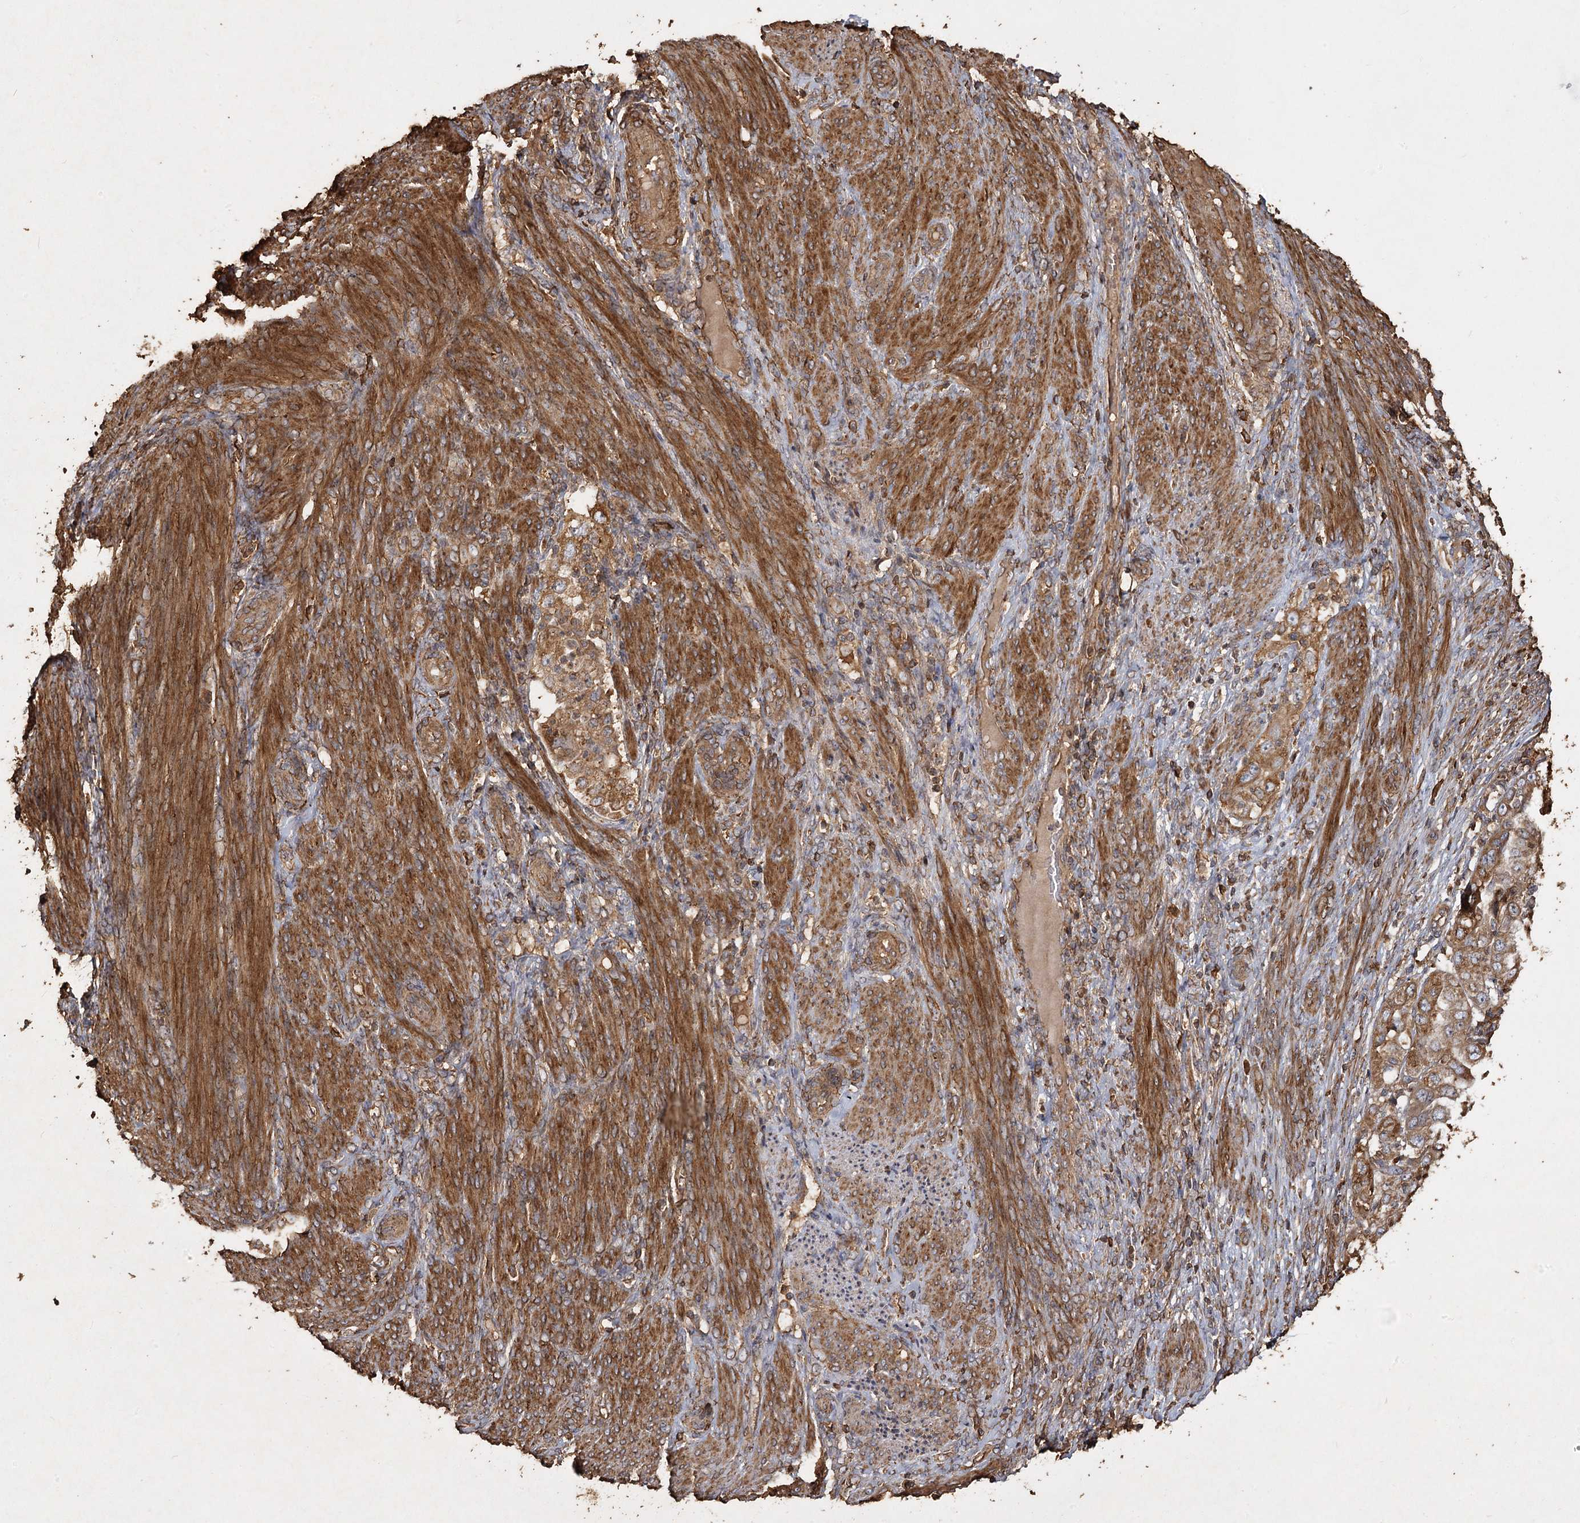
{"staining": {"intensity": "moderate", "quantity": ">75%", "location": "cytoplasmic/membranous"}, "tissue": "endometrial cancer", "cell_type": "Tumor cells", "image_type": "cancer", "snomed": [{"axis": "morphology", "description": "Adenocarcinoma, NOS"}, {"axis": "topography", "description": "Endometrium"}], "caption": "Endometrial cancer stained for a protein shows moderate cytoplasmic/membranous positivity in tumor cells.", "gene": "PIK3C2A", "patient": {"sex": "female", "age": 85}}